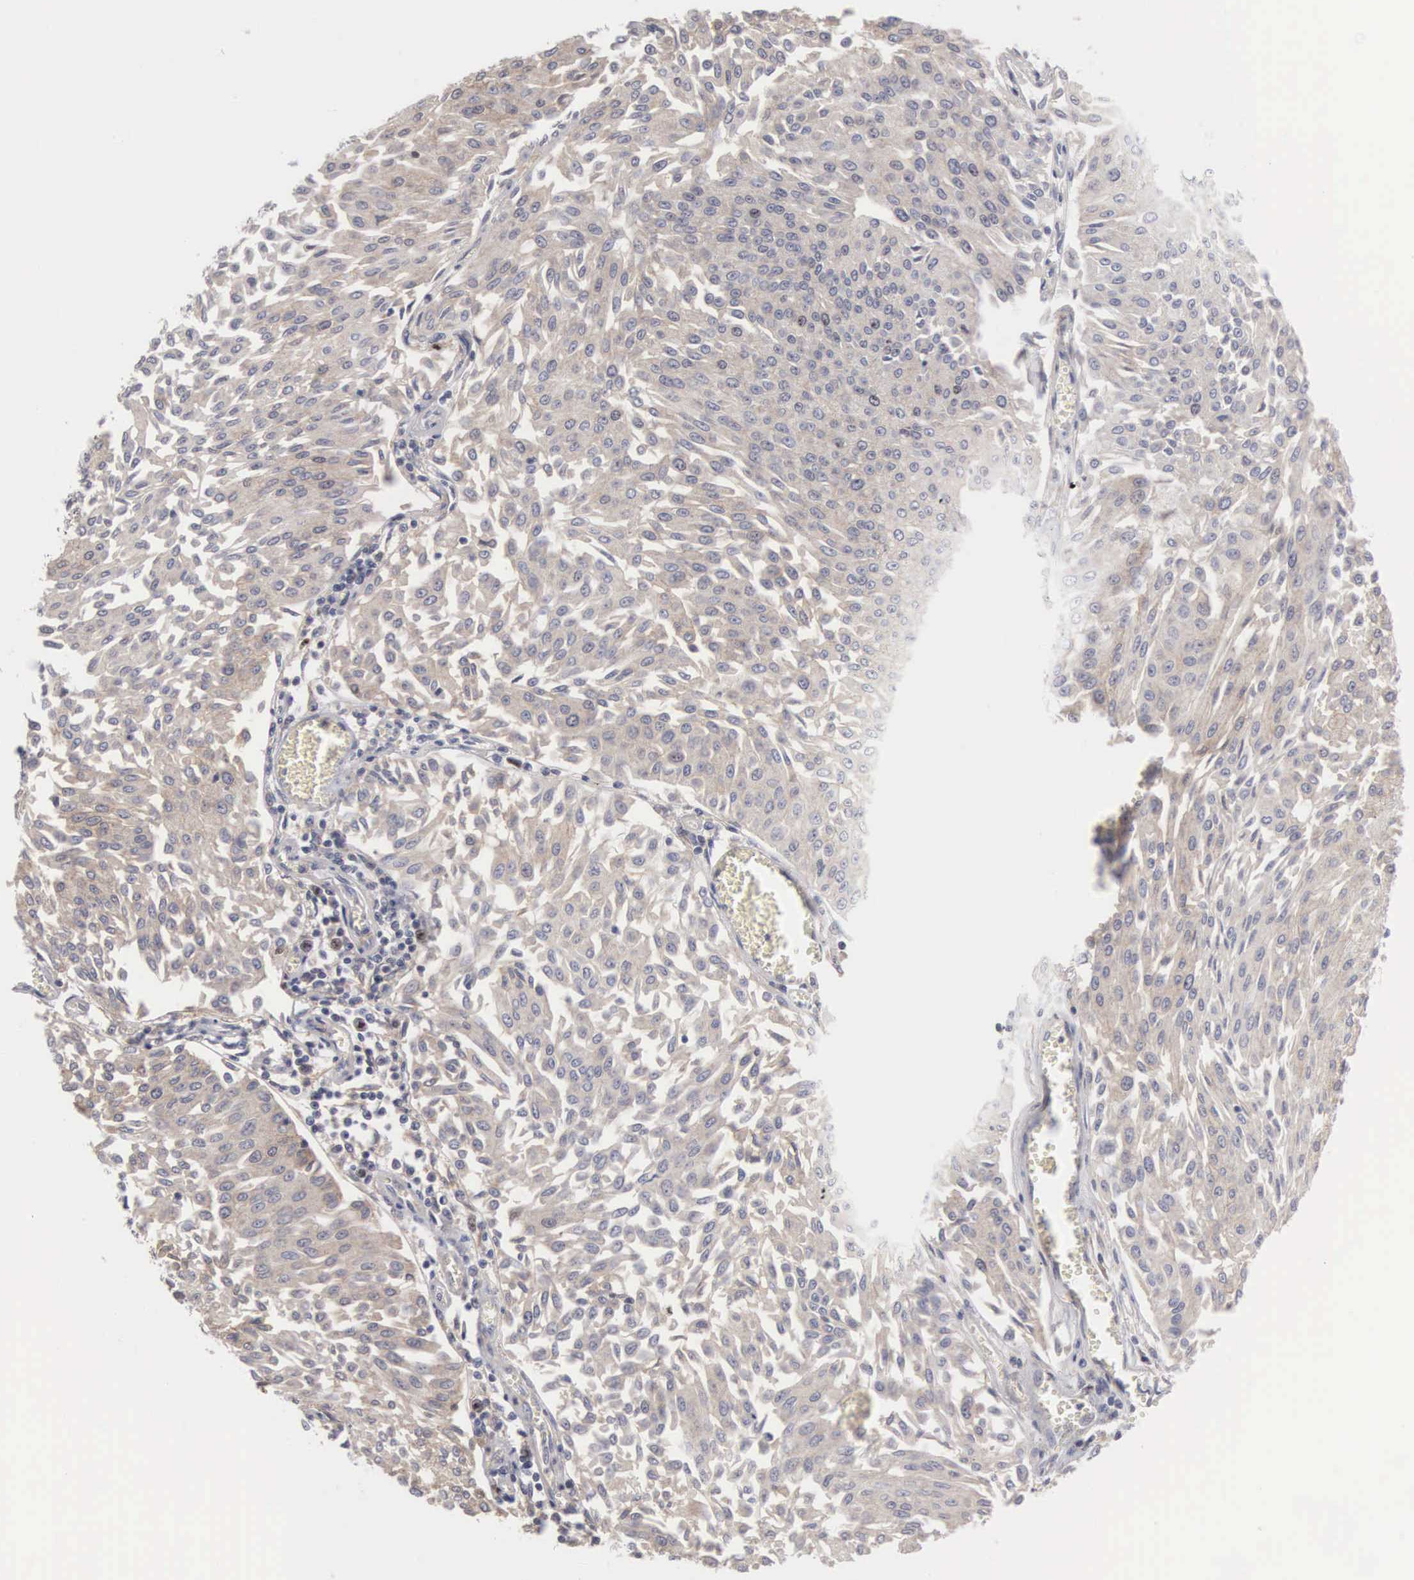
{"staining": {"intensity": "weak", "quantity": ">75%", "location": "cytoplasmic/membranous"}, "tissue": "urothelial cancer", "cell_type": "Tumor cells", "image_type": "cancer", "snomed": [{"axis": "morphology", "description": "Urothelial carcinoma, Low grade"}, {"axis": "topography", "description": "Urinary bladder"}], "caption": "Weak cytoplasmic/membranous staining is present in about >75% of tumor cells in low-grade urothelial carcinoma.", "gene": "KDM6A", "patient": {"sex": "male", "age": 86}}